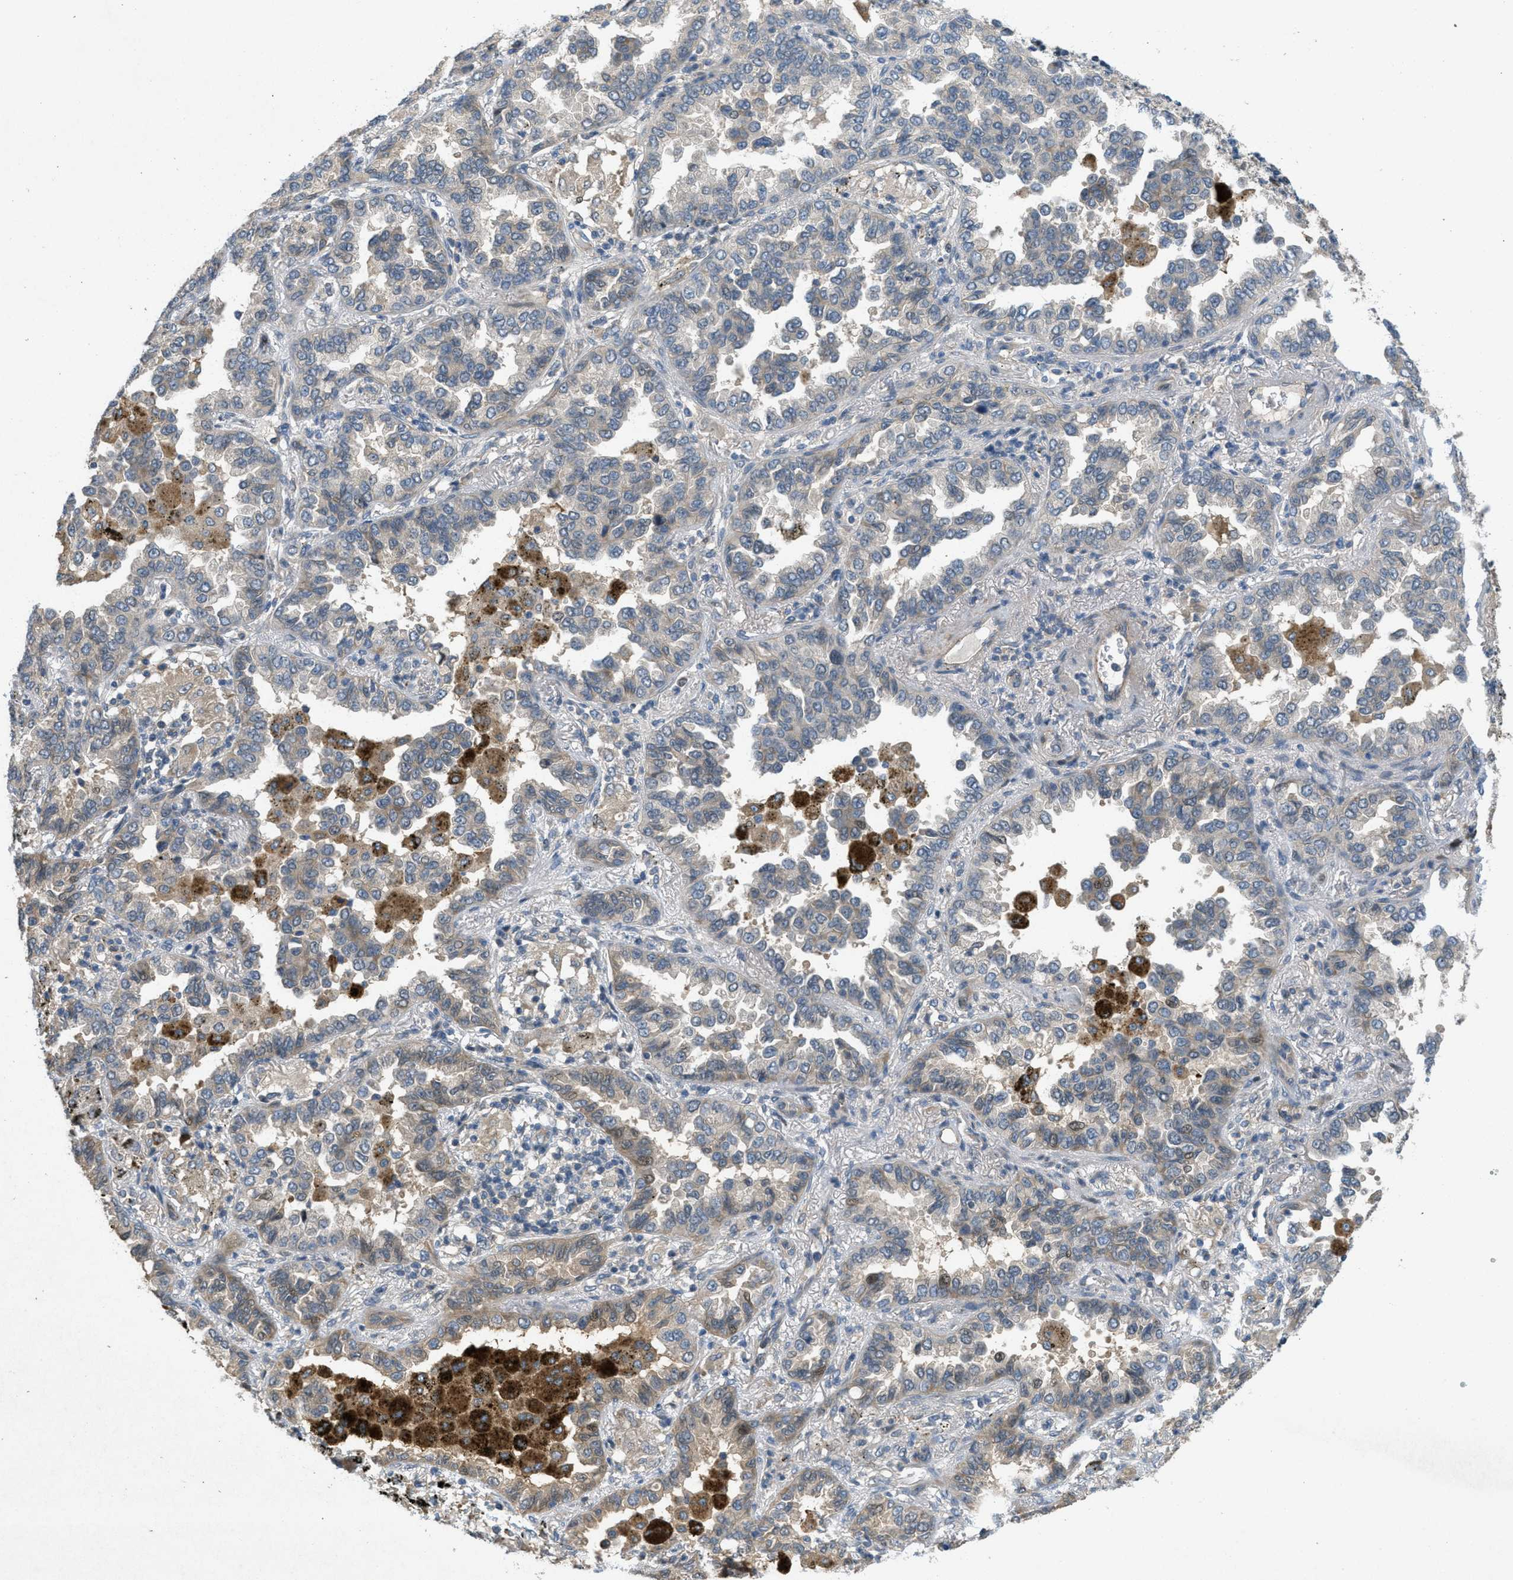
{"staining": {"intensity": "weak", "quantity": "25%-75%", "location": "cytoplasmic/membranous"}, "tissue": "lung cancer", "cell_type": "Tumor cells", "image_type": "cancer", "snomed": [{"axis": "morphology", "description": "Normal tissue, NOS"}, {"axis": "morphology", "description": "Adenocarcinoma, NOS"}, {"axis": "topography", "description": "Lung"}], "caption": "Lung cancer (adenocarcinoma) stained for a protein (brown) demonstrates weak cytoplasmic/membranous positive positivity in approximately 25%-75% of tumor cells.", "gene": "ADCY6", "patient": {"sex": "male", "age": 59}}